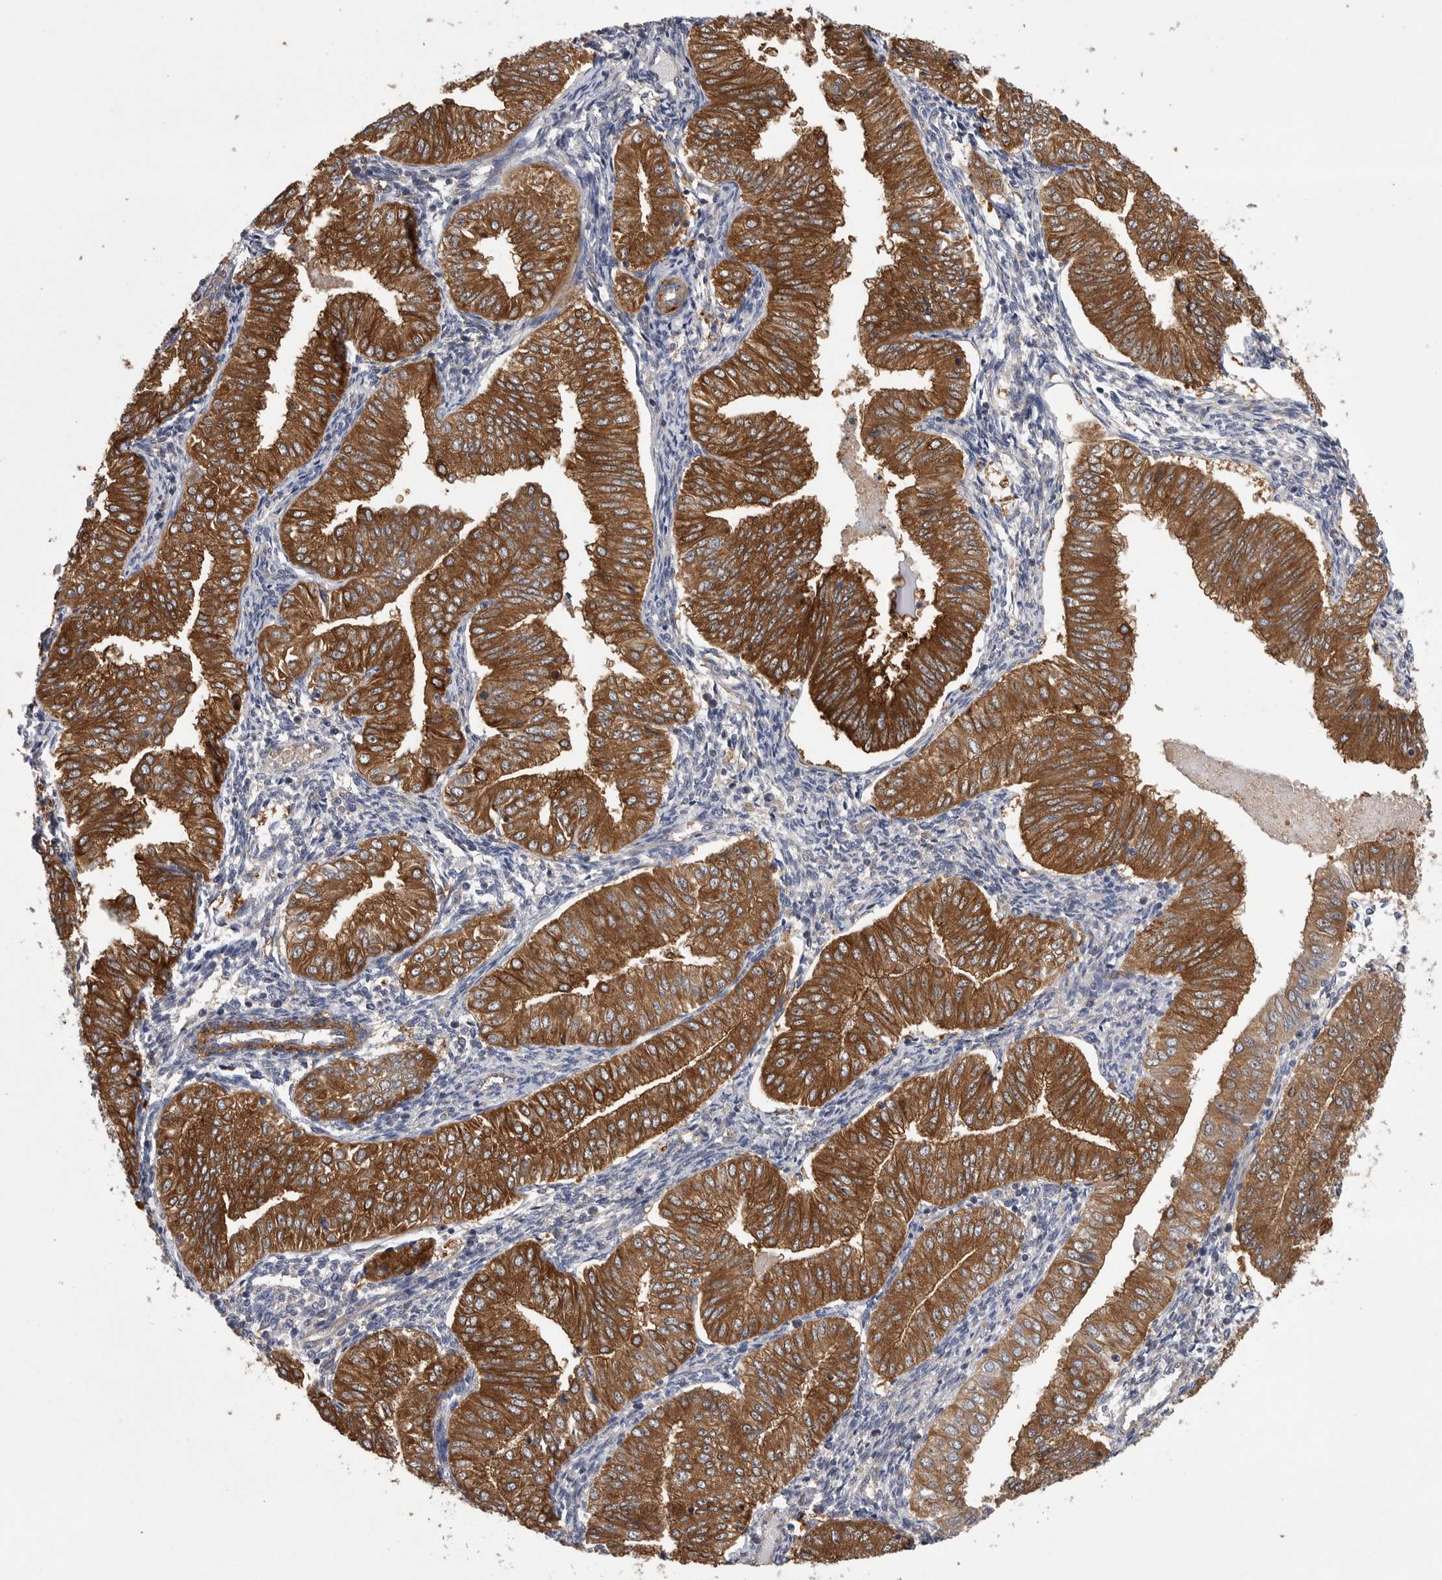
{"staining": {"intensity": "strong", "quantity": ">75%", "location": "cytoplasmic/membranous"}, "tissue": "endometrial cancer", "cell_type": "Tumor cells", "image_type": "cancer", "snomed": [{"axis": "morphology", "description": "Normal tissue, NOS"}, {"axis": "morphology", "description": "Adenocarcinoma, NOS"}, {"axis": "topography", "description": "Endometrium"}], "caption": "Protein analysis of endometrial cancer tissue reveals strong cytoplasmic/membranous expression in approximately >75% of tumor cells.", "gene": "OXR1", "patient": {"sex": "female", "age": 53}}